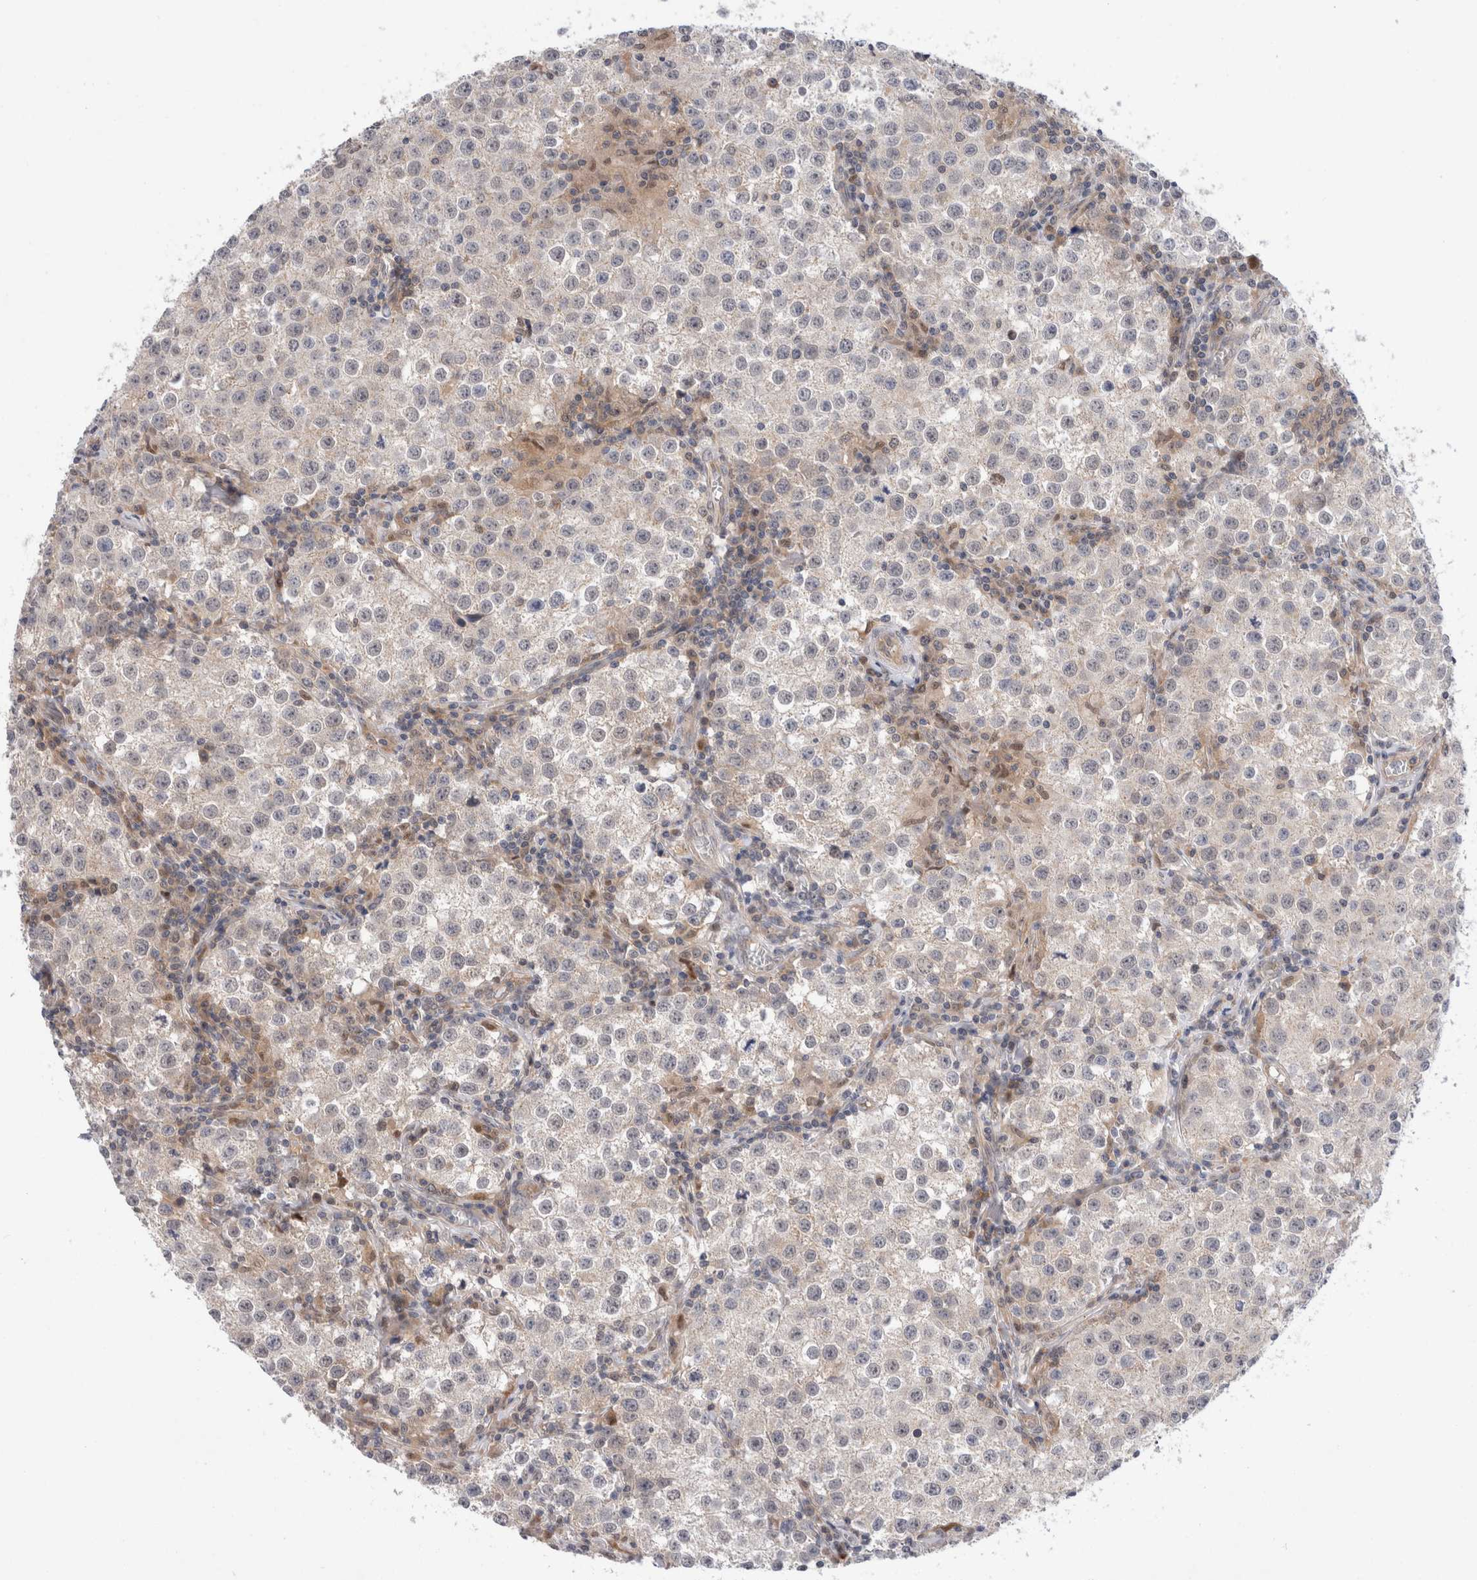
{"staining": {"intensity": "weak", "quantity": "25%-75%", "location": "cytoplasmic/membranous"}, "tissue": "testis cancer", "cell_type": "Tumor cells", "image_type": "cancer", "snomed": [{"axis": "morphology", "description": "Seminoma, NOS"}, {"axis": "morphology", "description": "Carcinoma, Embryonal, NOS"}, {"axis": "topography", "description": "Testis"}], "caption": "Immunohistochemical staining of human testis cancer (embryonal carcinoma) demonstrates low levels of weak cytoplasmic/membranous positivity in approximately 25%-75% of tumor cells.", "gene": "MRPL37", "patient": {"sex": "male", "age": 43}}